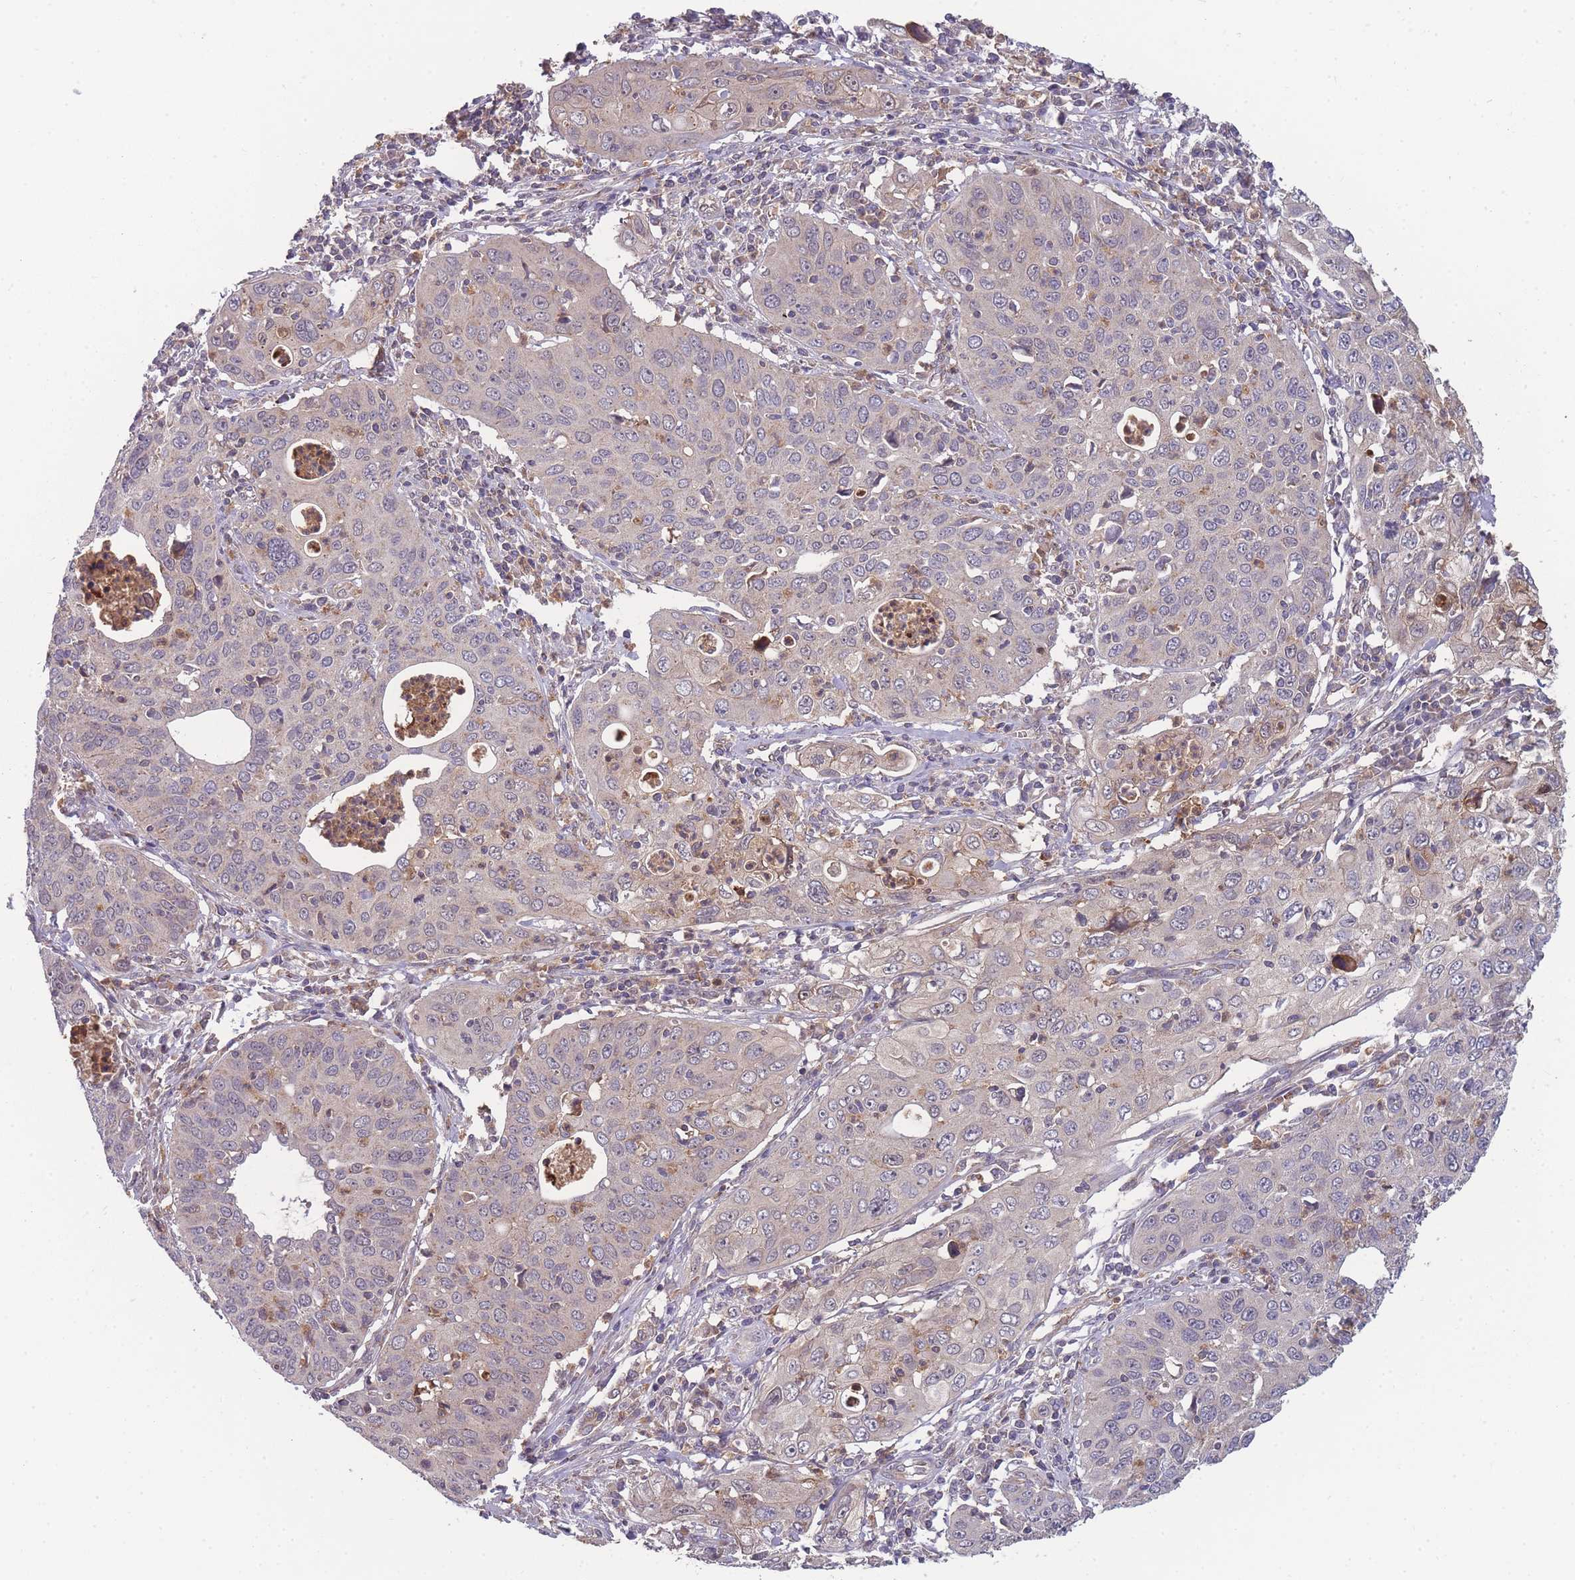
{"staining": {"intensity": "negative", "quantity": "none", "location": "none"}, "tissue": "cervical cancer", "cell_type": "Tumor cells", "image_type": "cancer", "snomed": [{"axis": "morphology", "description": "Squamous cell carcinoma, NOS"}, {"axis": "topography", "description": "Cervix"}], "caption": "High magnification brightfield microscopy of cervical cancer stained with DAB (3,3'-diaminobenzidine) (brown) and counterstained with hematoxylin (blue): tumor cells show no significant staining.", "gene": "SLC35B4", "patient": {"sex": "female", "age": 36}}